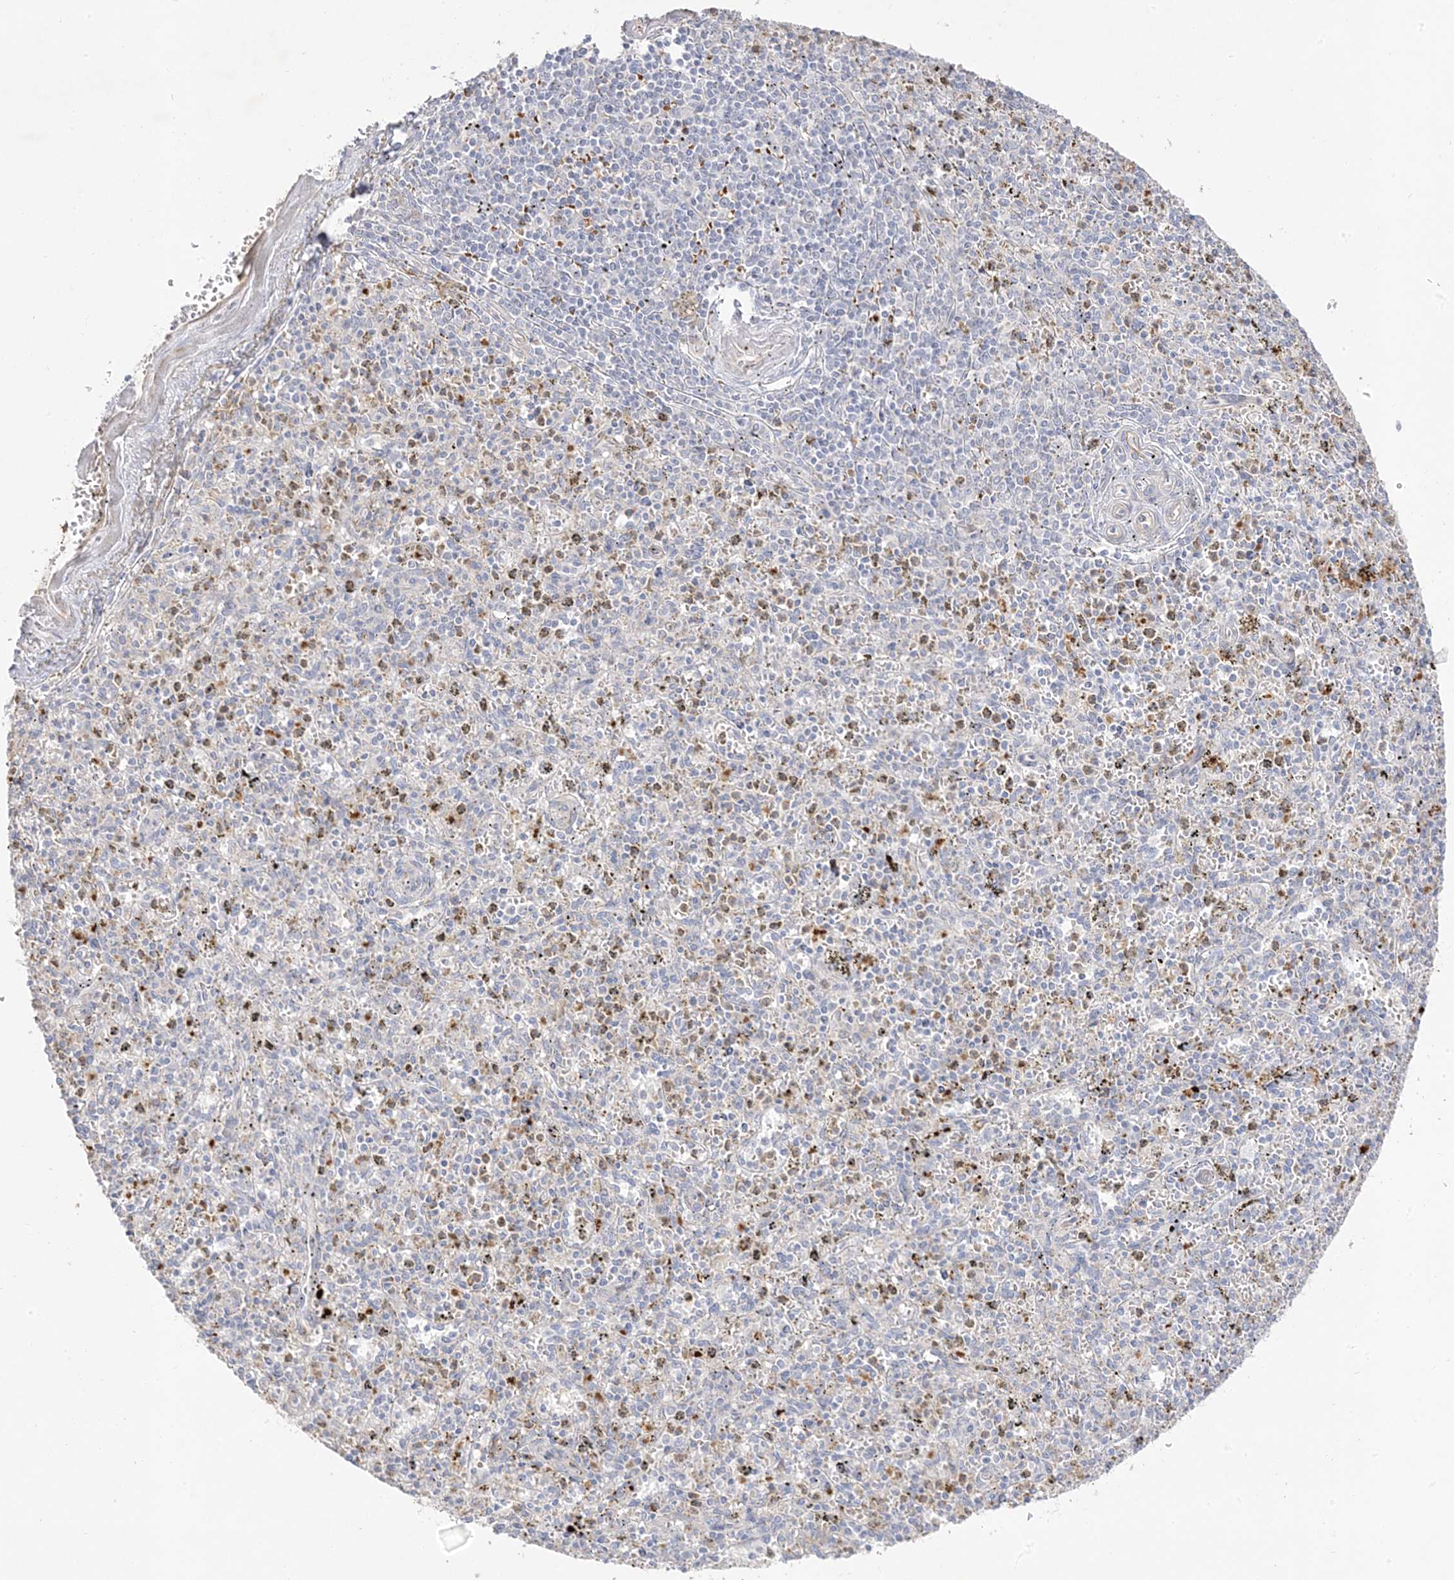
{"staining": {"intensity": "moderate", "quantity": "<25%", "location": "cytoplasmic/membranous"}, "tissue": "spleen", "cell_type": "Cells in red pulp", "image_type": "normal", "snomed": [{"axis": "morphology", "description": "Normal tissue, NOS"}, {"axis": "topography", "description": "Spleen"}], "caption": "High-magnification brightfield microscopy of unremarkable spleen stained with DAB (brown) and counterstained with hematoxylin (blue). cells in red pulp exhibit moderate cytoplasmic/membranous positivity is seen in approximately<25% of cells.", "gene": "TRANK1", "patient": {"sex": "male", "age": 72}}